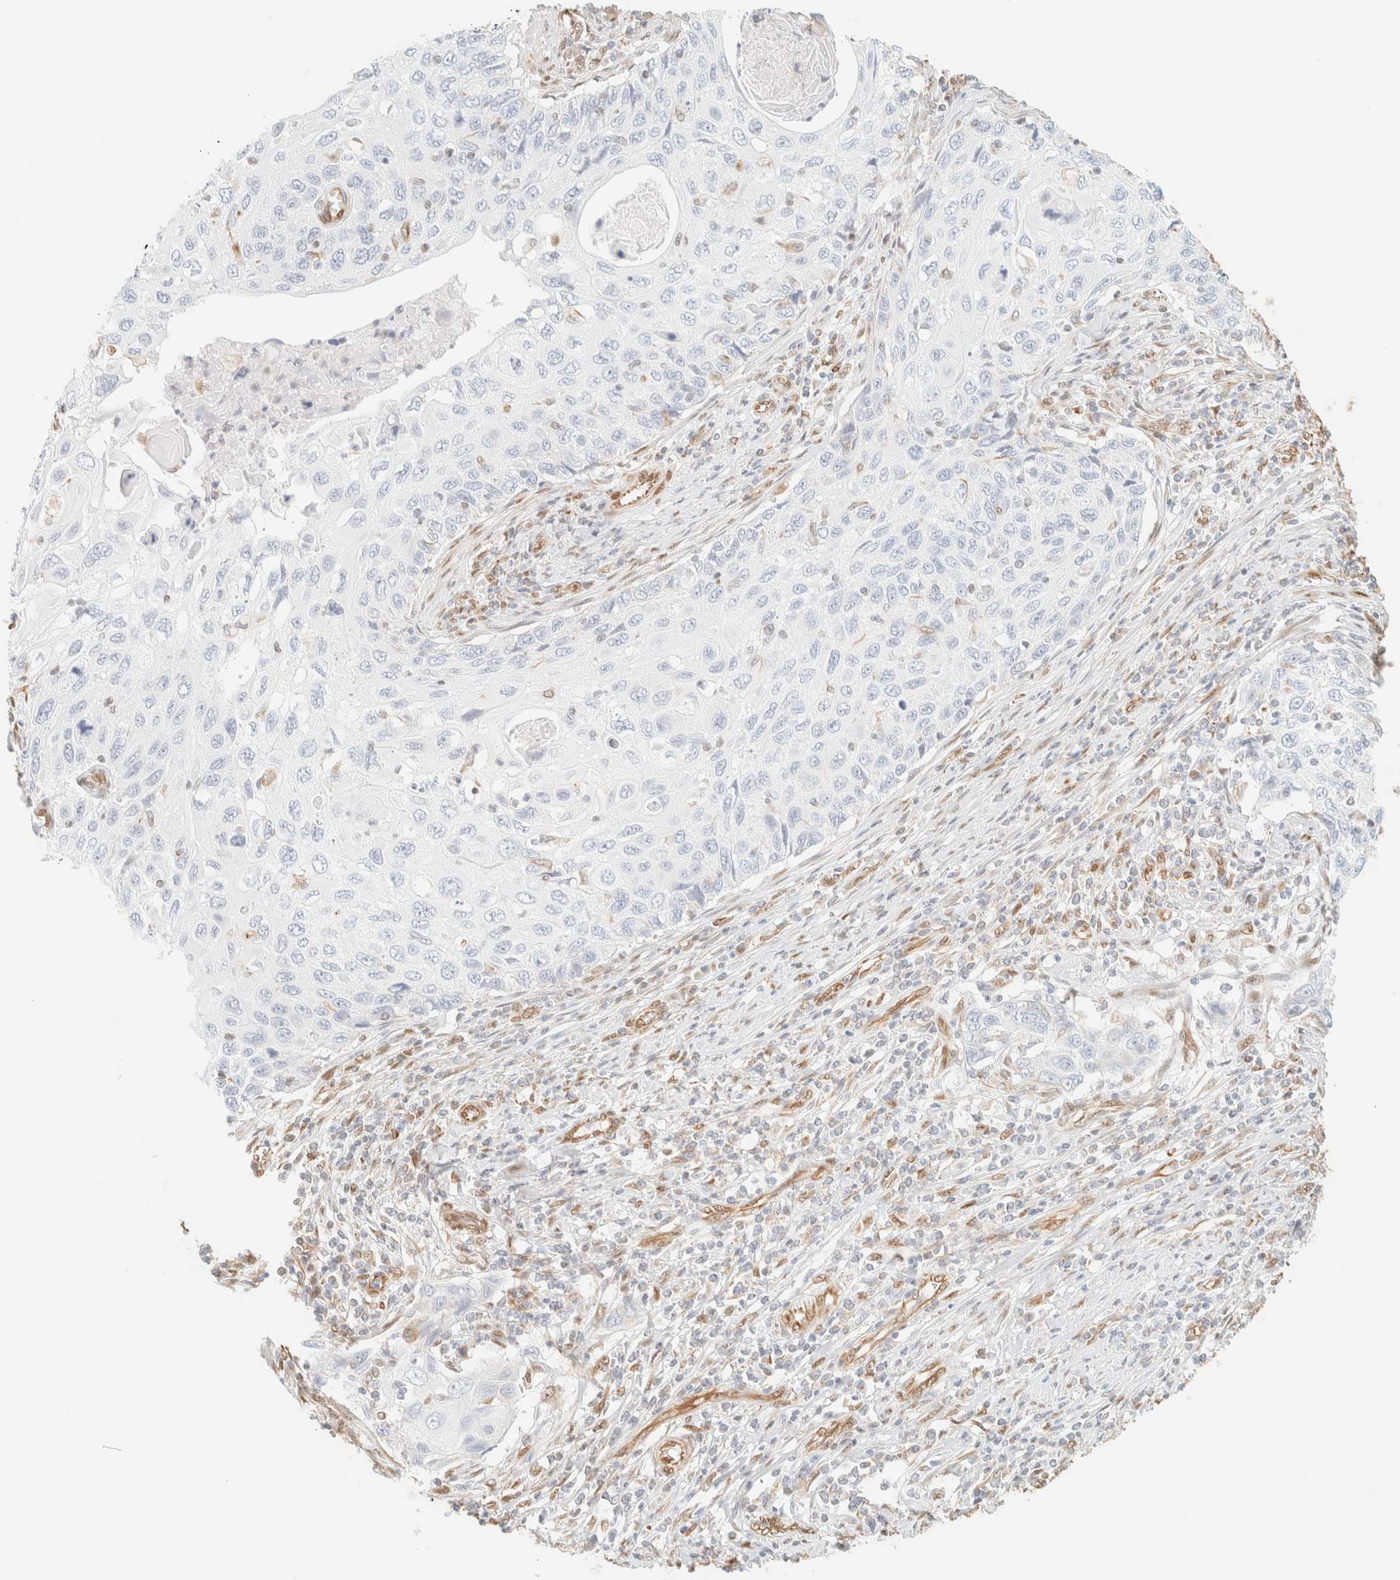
{"staining": {"intensity": "negative", "quantity": "none", "location": "none"}, "tissue": "cervical cancer", "cell_type": "Tumor cells", "image_type": "cancer", "snomed": [{"axis": "morphology", "description": "Squamous cell carcinoma, NOS"}, {"axis": "topography", "description": "Cervix"}], "caption": "A histopathology image of cervical cancer stained for a protein reveals no brown staining in tumor cells.", "gene": "ZSCAN18", "patient": {"sex": "female", "age": 70}}